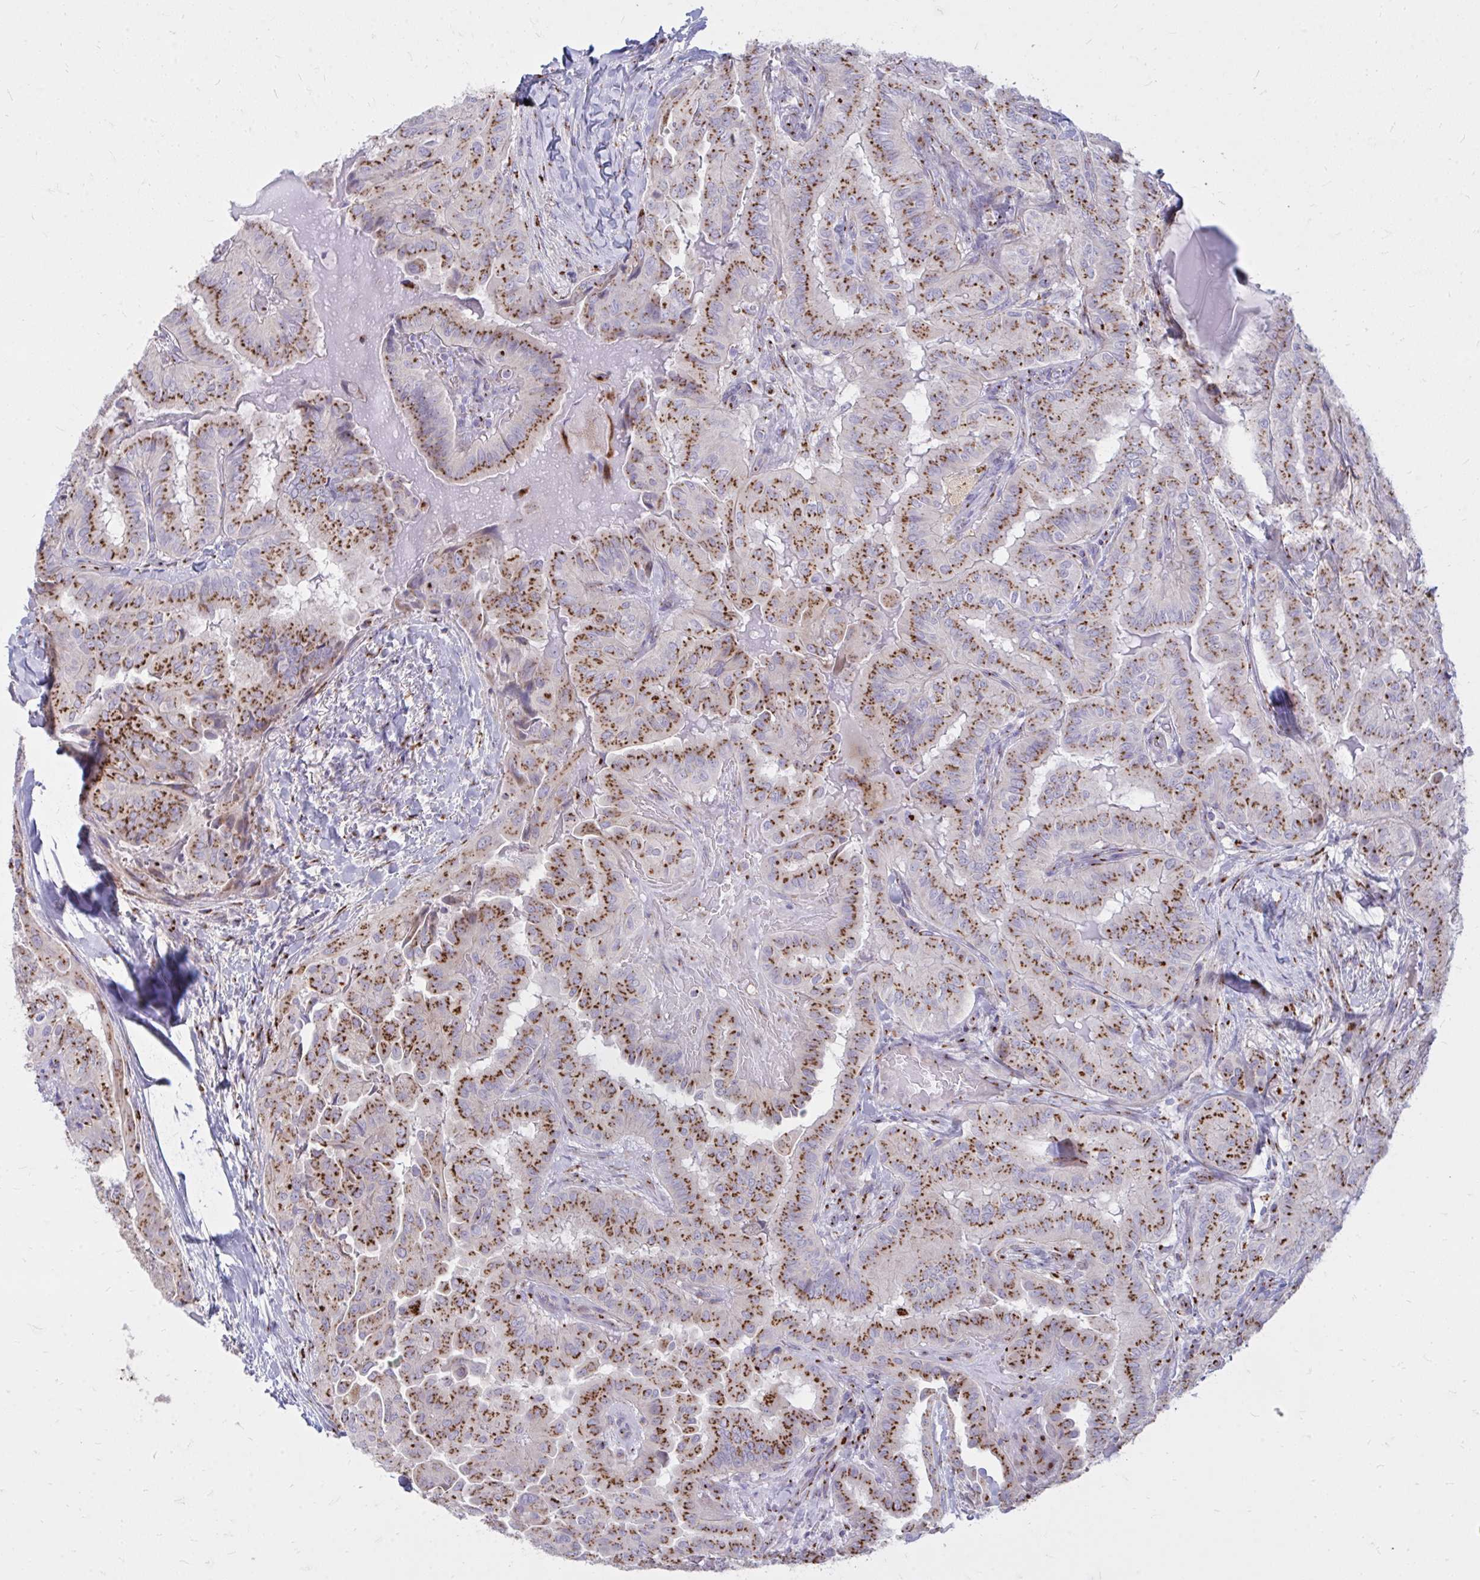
{"staining": {"intensity": "strong", "quantity": ">75%", "location": "cytoplasmic/membranous"}, "tissue": "thyroid cancer", "cell_type": "Tumor cells", "image_type": "cancer", "snomed": [{"axis": "morphology", "description": "Papillary adenocarcinoma, NOS"}, {"axis": "topography", "description": "Thyroid gland"}], "caption": "Tumor cells demonstrate high levels of strong cytoplasmic/membranous expression in about >75% of cells in human thyroid cancer.", "gene": "RAB6B", "patient": {"sex": "female", "age": 68}}